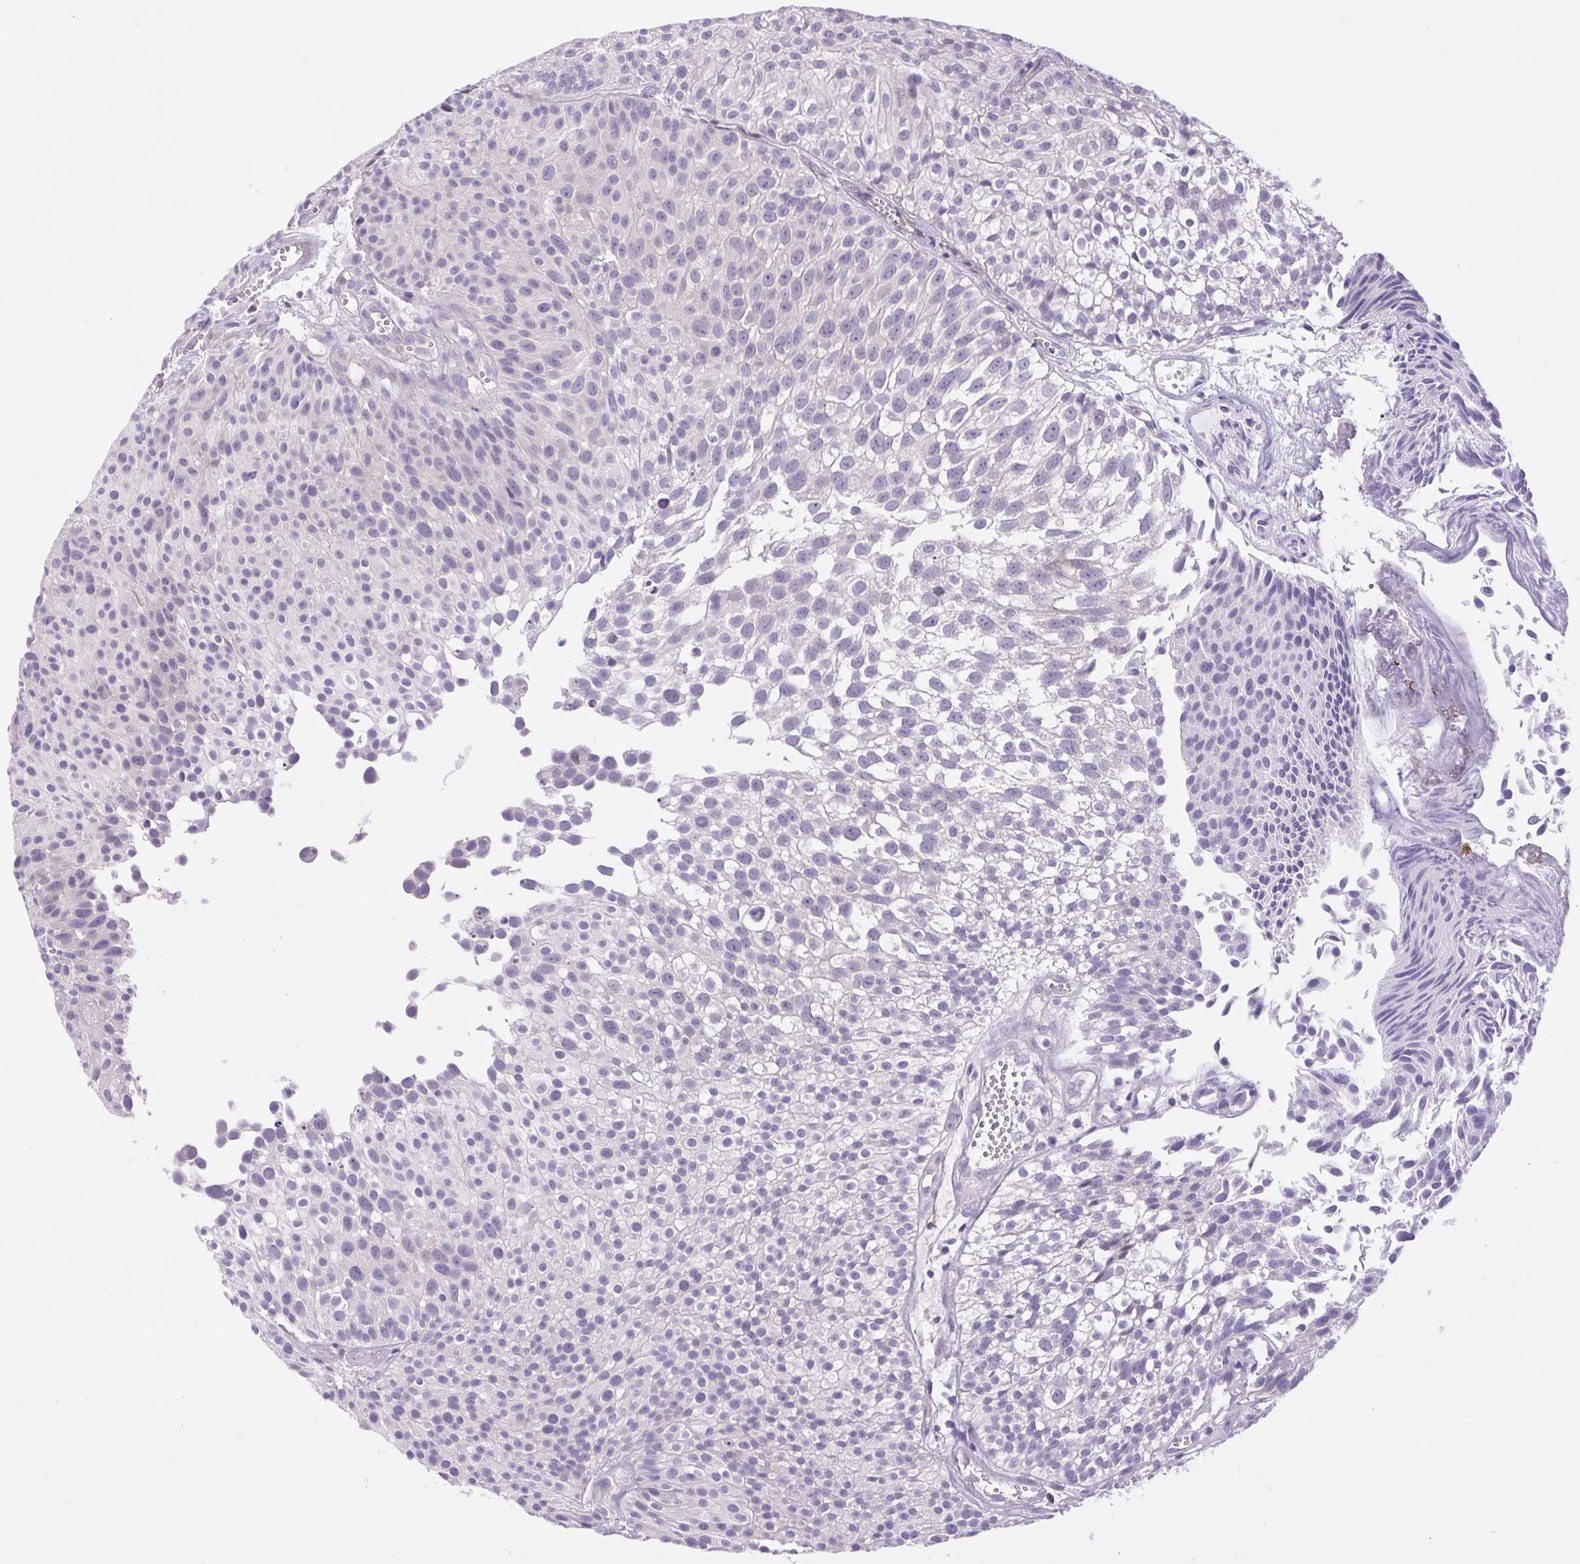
{"staining": {"intensity": "negative", "quantity": "none", "location": "none"}, "tissue": "urothelial cancer", "cell_type": "Tumor cells", "image_type": "cancer", "snomed": [{"axis": "morphology", "description": "Urothelial carcinoma, Low grade"}, {"axis": "topography", "description": "Urinary bladder"}], "caption": "Tumor cells show no significant protein staining in urothelial carcinoma (low-grade).", "gene": "FAM177B", "patient": {"sex": "male", "age": 70}}